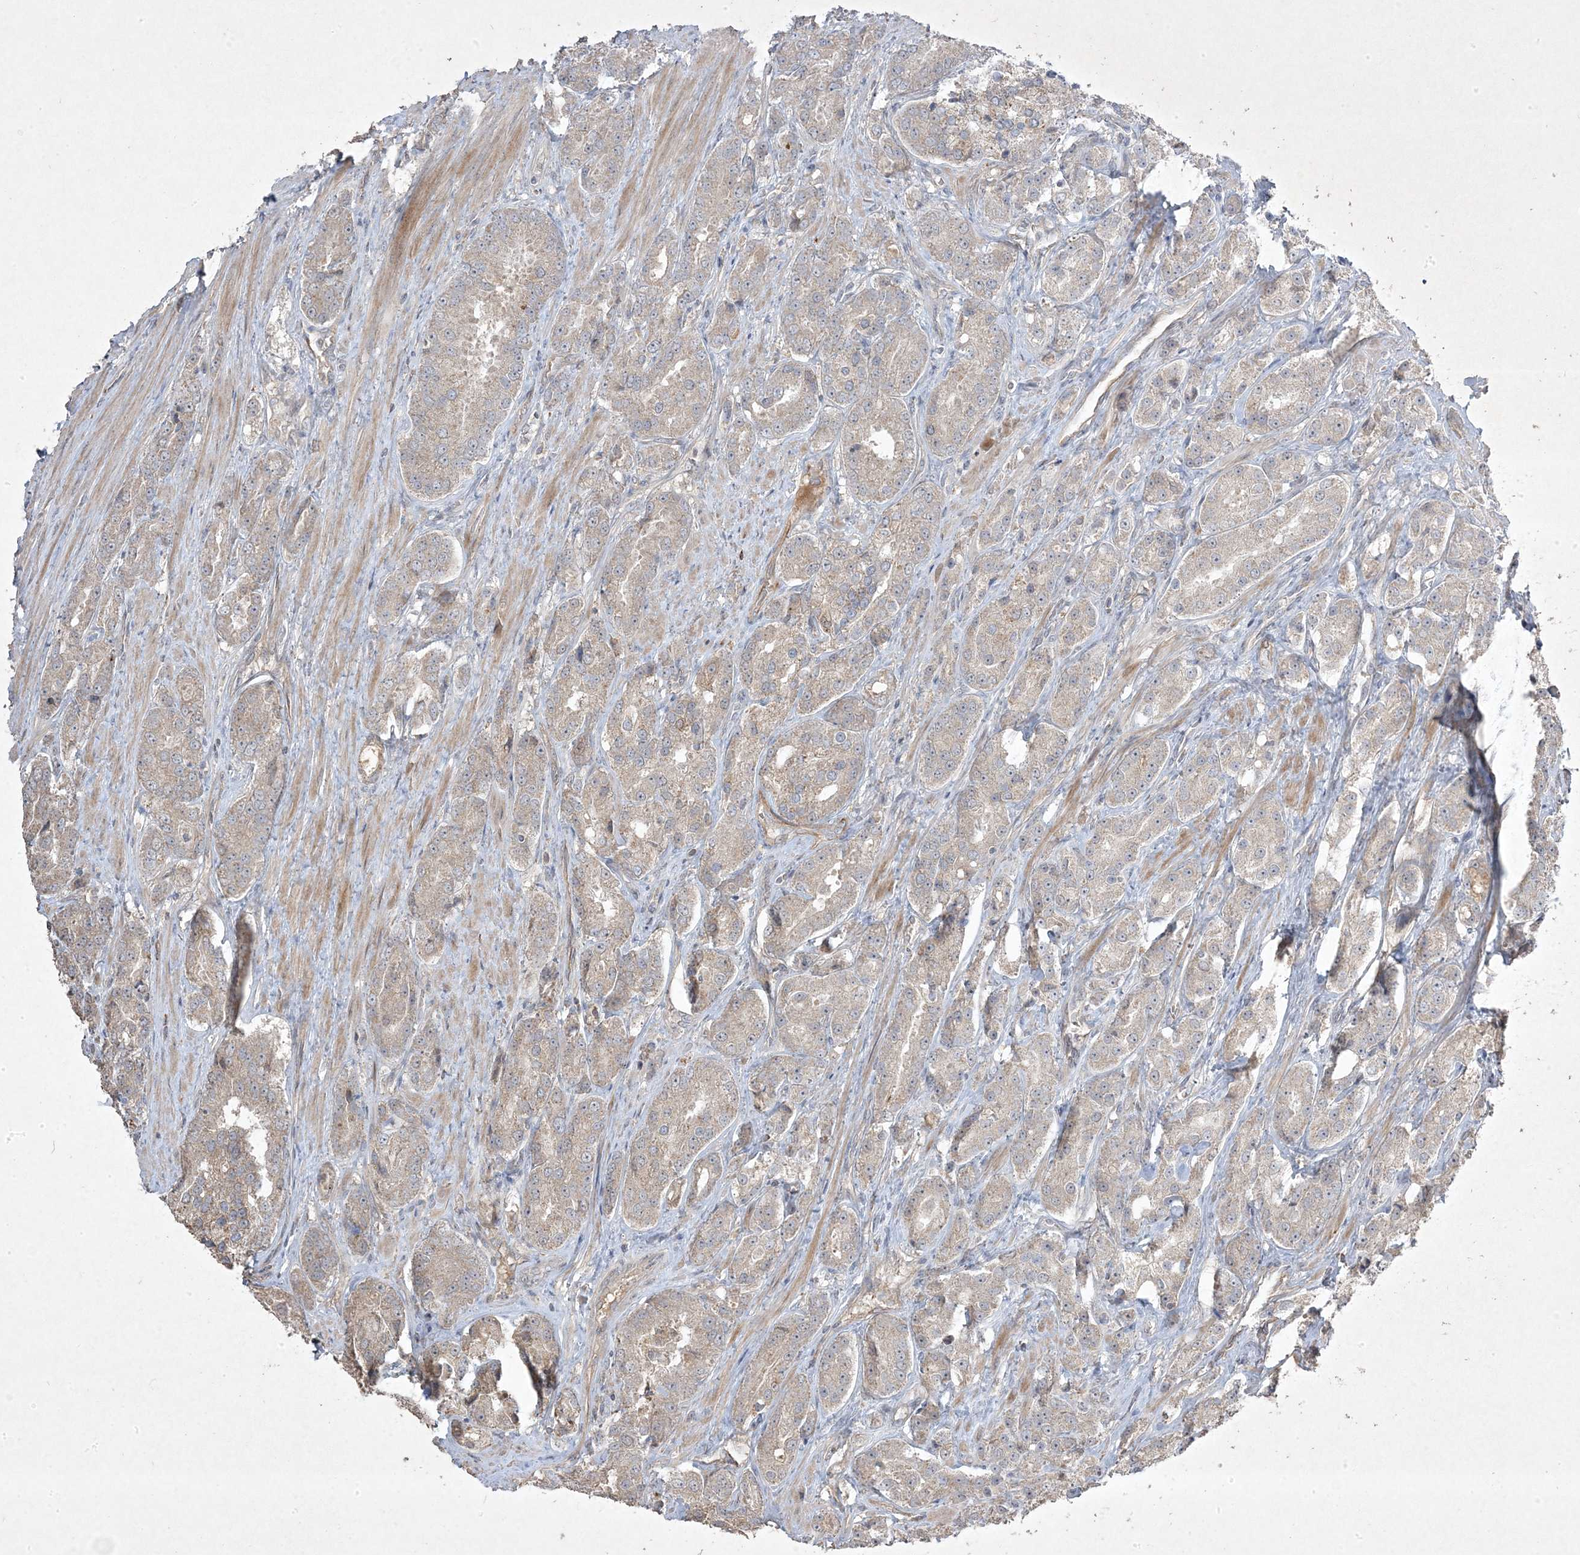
{"staining": {"intensity": "weak", "quantity": "<25%", "location": "cytoplasmic/membranous"}, "tissue": "prostate cancer", "cell_type": "Tumor cells", "image_type": "cancer", "snomed": [{"axis": "morphology", "description": "Adenocarcinoma, High grade"}, {"axis": "topography", "description": "Prostate"}], "caption": "Prostate adenocarcinoma (high-grade) was stained to show a protein in brown. There is no significant positivity in tumor cells. (DAB IHC with hematoxylin counter stain).", "gene": "RGL4", "patient": {"sex": "male", "age": 60}}